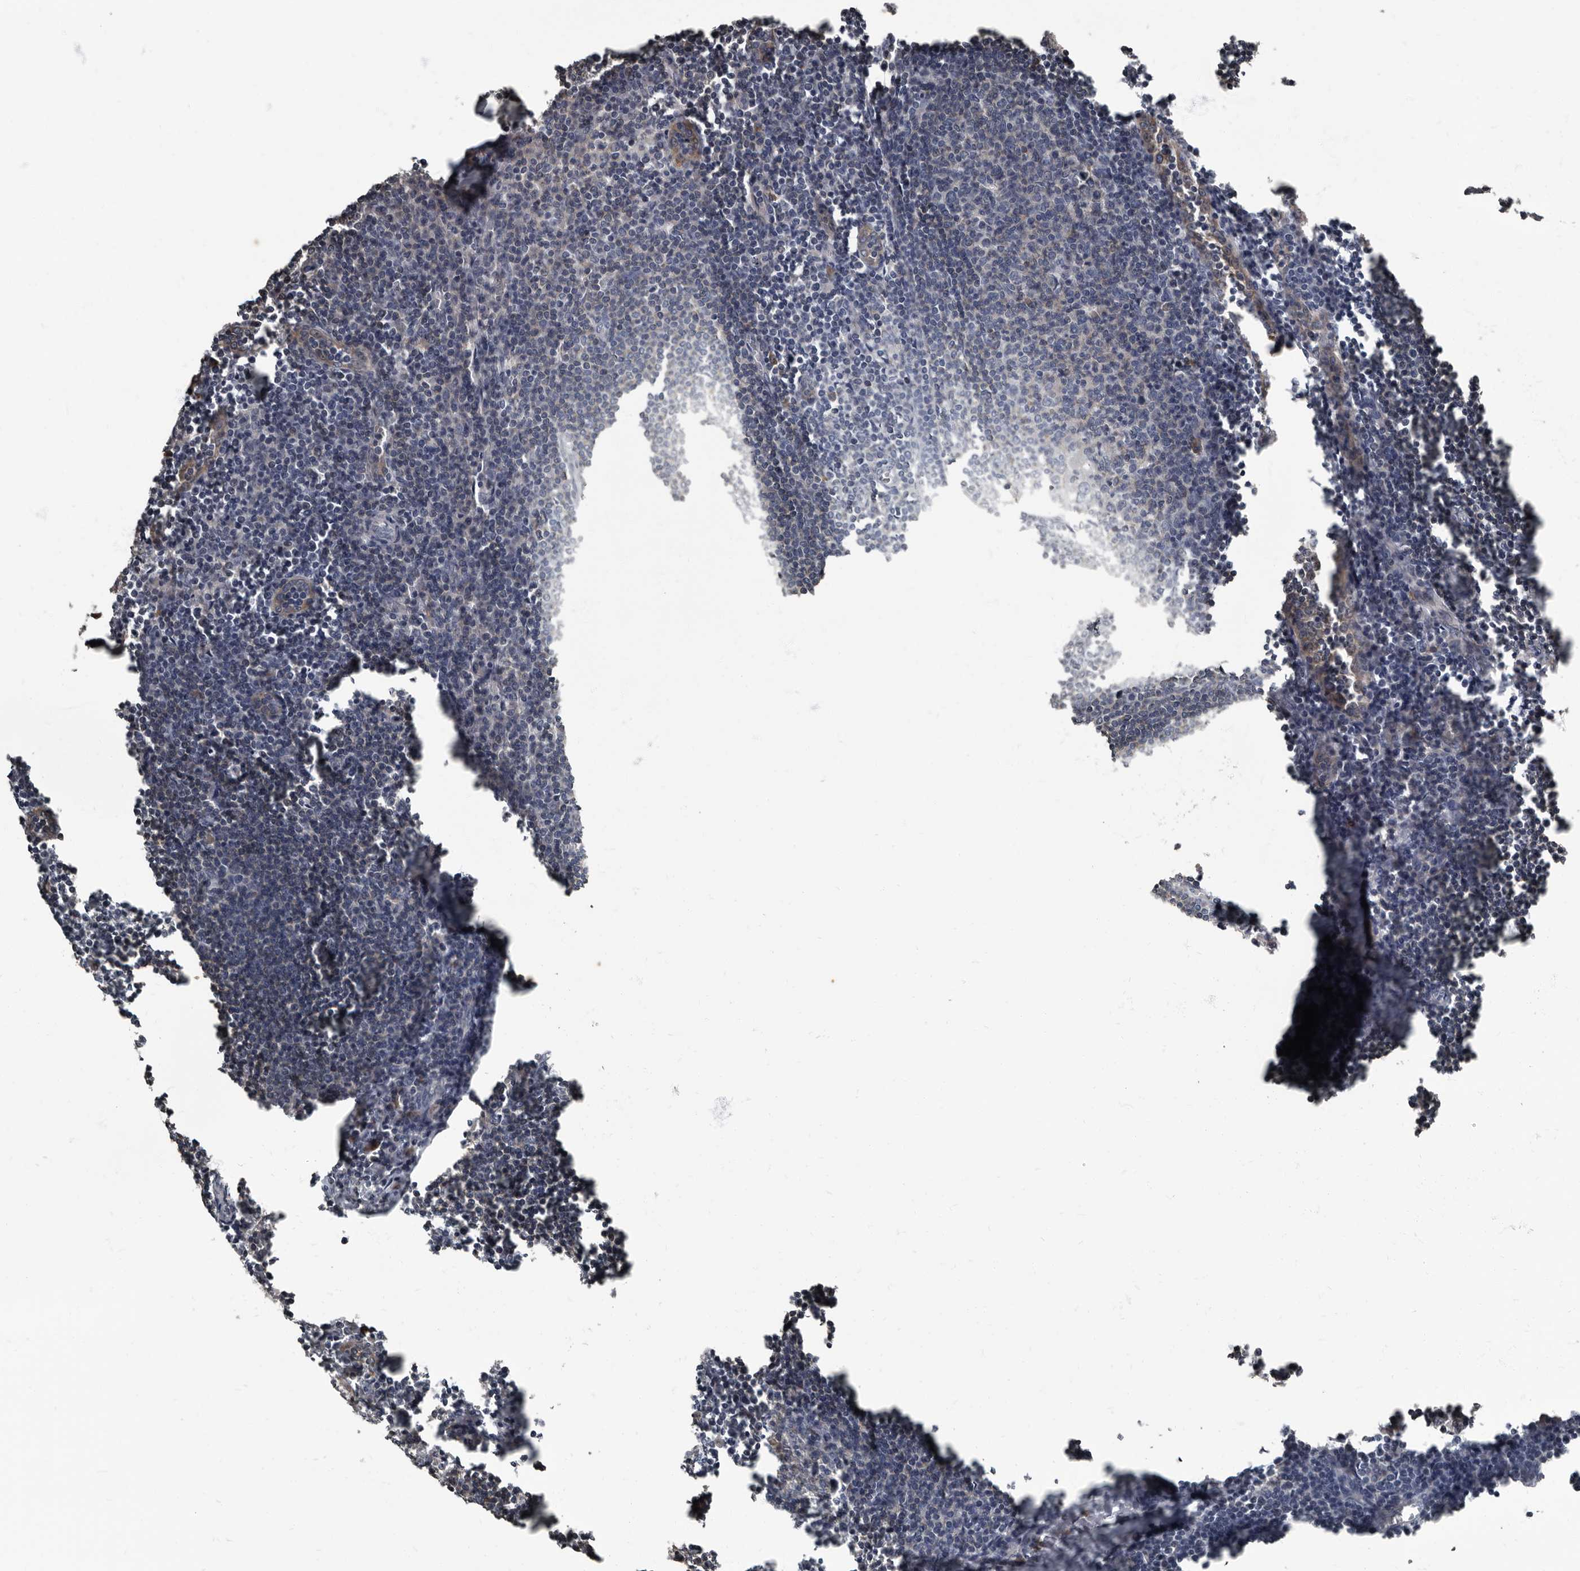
{"staining": {"intensity": "negative", "quantity": "none", "location": "none"}, "tissue": "lymph node", "cell_type": "Germinal center cells", "image_type": "normal", "snomed": [{"axis": "morphology", "description": "Normal tissue, NOS"}, {"axis": "morphology", "description": "Malignant melanoma, Metastatic site"}, {"axis": "topography", "description": "Lymph node"}], "caption": "Immunohistochemistry (IHC) micrograph of normal human lymph node stained for a protein (brown), which exhibits no positivity in germinal center cells.", "gene": "TPD52L1", "patient": {"sex": "male", "age": 41}}